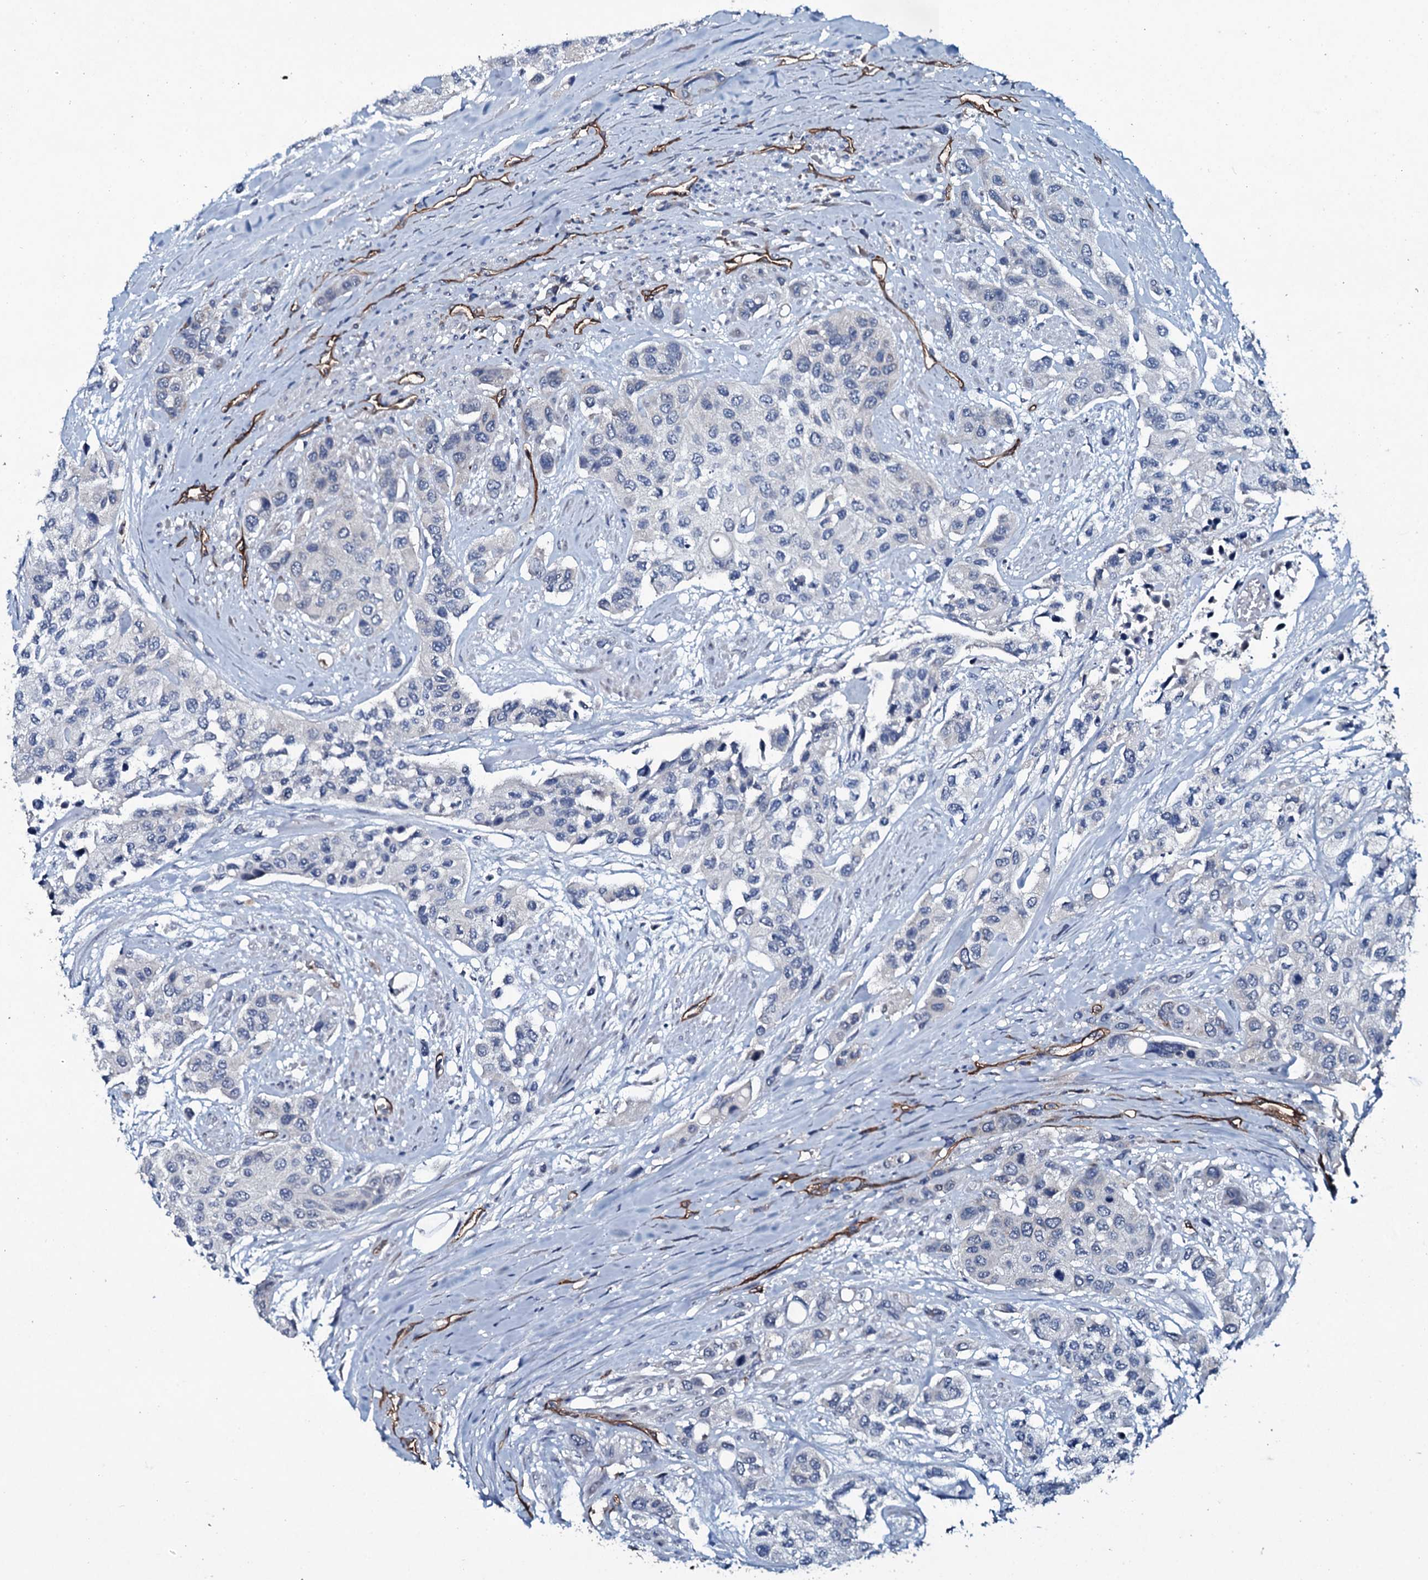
{"staining": {"intensity": "negative", "quantity": "none", "location": "none"}, "tissue": "urothelial cancer", "cell_type": "Tumor cells", "image_type": "cancer", "snomed": [{"axis": "morphology", "description": "Normal tissue, NOS"}, {"axis": "morphology", "description": "Urothelial carcinoma, High grade"}, {"axis": "topography", "description": "Vascular tissue"}, {"axis": "topography", "description": "Urinary bladder"}], "caption": "The photomicrograph reveals no staining of tumor cells in urothelial cancer. (Stains: DAB immunohistochemistry (IHC) with hematoxylin counter stain, Microscopy: brightfield microscopy at high magnification).", "gene": "CLEC14A", "patient": {"sex": "female", "age": 56}}